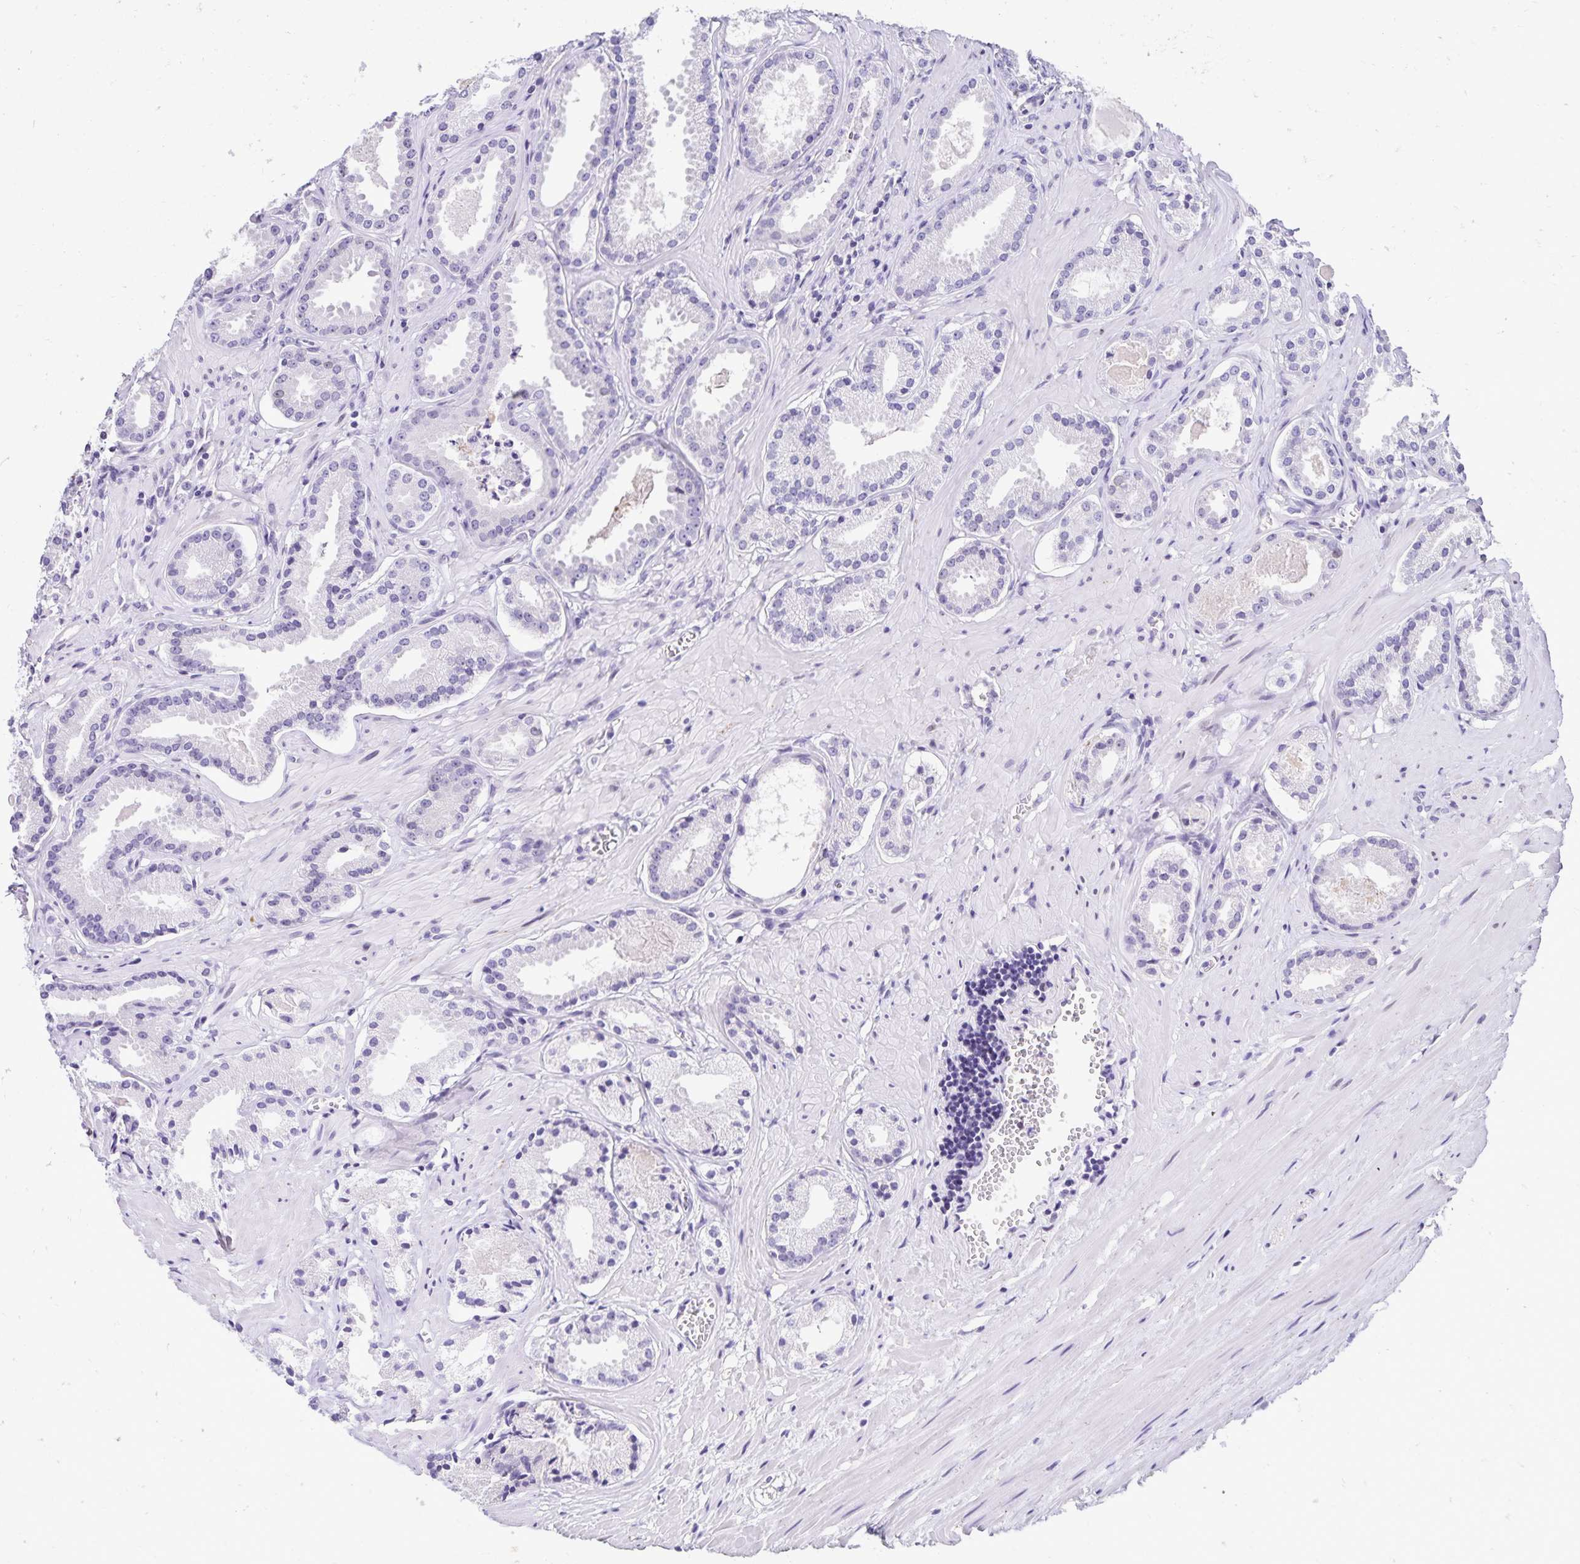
{"staining": {"intensity": "negative", "quantity": "none", "location": "none"}, "tissue": "prostate cancer", "cell_type": "Tumor cells", "image_type": "cancer", "snomed": [{"axis": "morphology", "description": "Adenocarcinoma, NOS"}, {"axis": "morphology", "description": "Adenocarcinoma, Low grade"}, {"axis": "topography", "description": "Prostate"}], "caption": "Immunohistochemical staining of prostate cancer (adenocarcinoma) exhibits no significant staining in tumor cells. (DAB immunohistochemistry (IHC) visualized using brightfield microscopy, high magnification).", "gene": "FAM166C", "patient": {"sex": "male", "age": 64}}